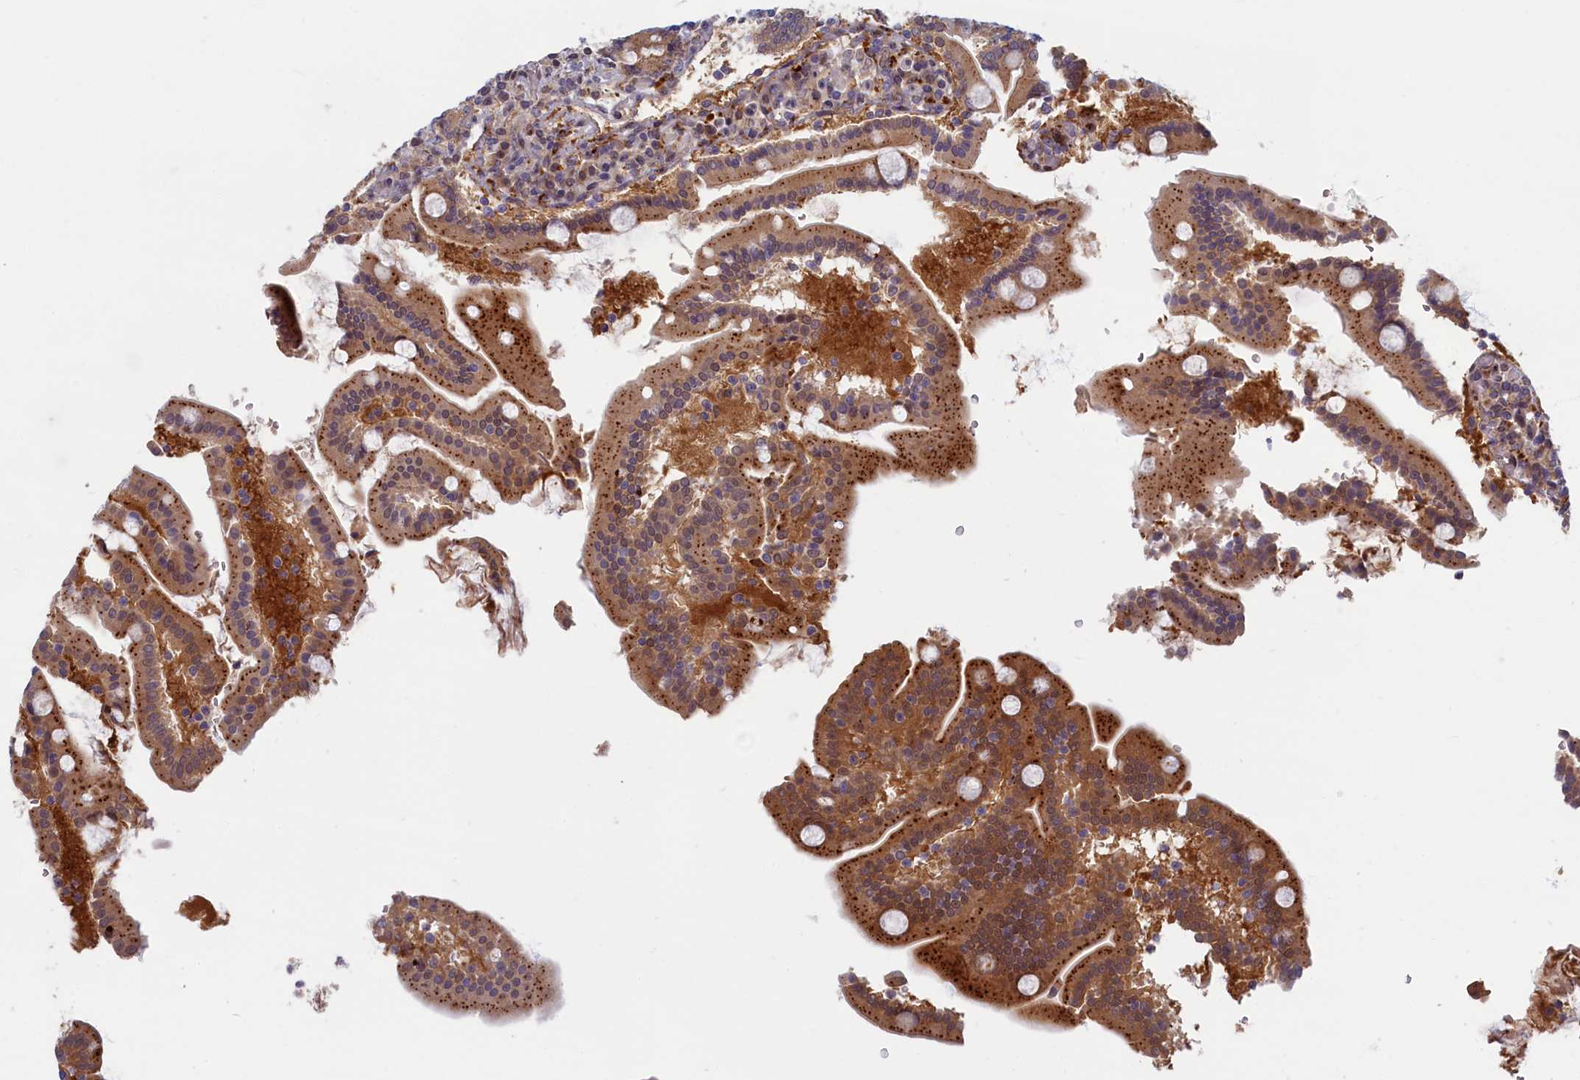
{"staining": {"intensity": "strong", "quantity": ">75%", "location": "cytoplasmic/membranous"}, "tissue": "duodenum", "cell_type": "Glandular cells", "image_type": "normal", "snomed": [{"axis": "morphology", "description": "Normal tissue, NOS"}, {"axis": "topography", "description": "Duodenum"}], "caption": "This photomicrograph exhibits normal duodenum stained with immunohistochemistry to label a protein in brown. The cytoplasmic/membranous of glandular cells show strong positivity for the protein. Nuclei are counter-stained blue.", "gene": "FCSK", "patient": {"sex": "male", "age": 55}}